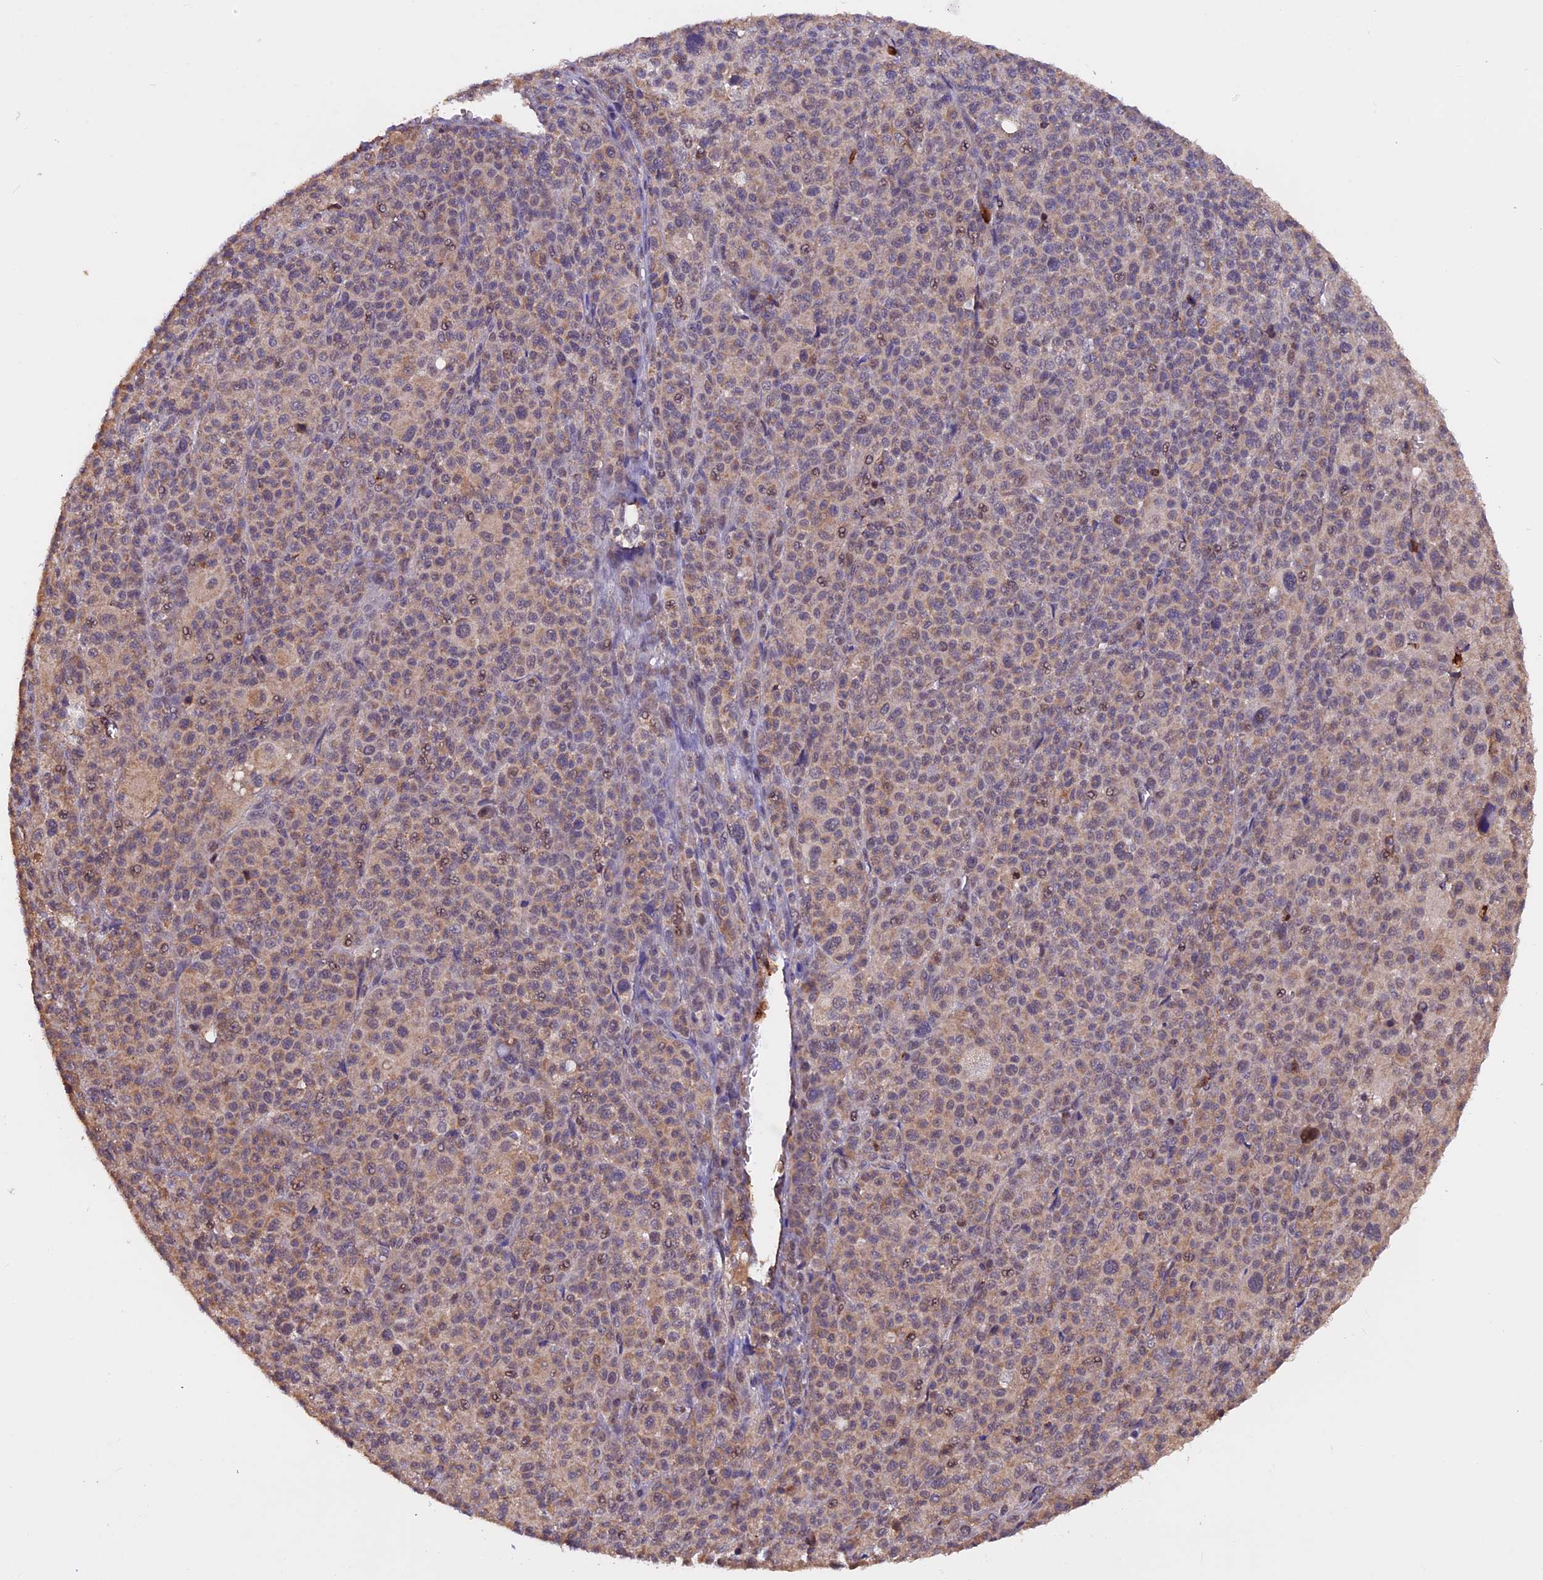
{"staining": {"intensity": "weak", "quantity": ">75%", "location": "cytoplasmic/membranous"}, "tissue": "melanoma", "cell_type": "Tumor cells", "image_type": "cancer", "snomed": [{"axis": "morphology", "description": "Malignant melanoma, Metastatic site"}, {"axis": "topography", "description": "Skin"}], "caption": "Protein expression analysis of melanoma reveals weak cytoplasmic/membranous positivity in approximately >75% of tumor cells.", "gene": "PKD2L2", "patient": {"sex": "female", "age": 74}}